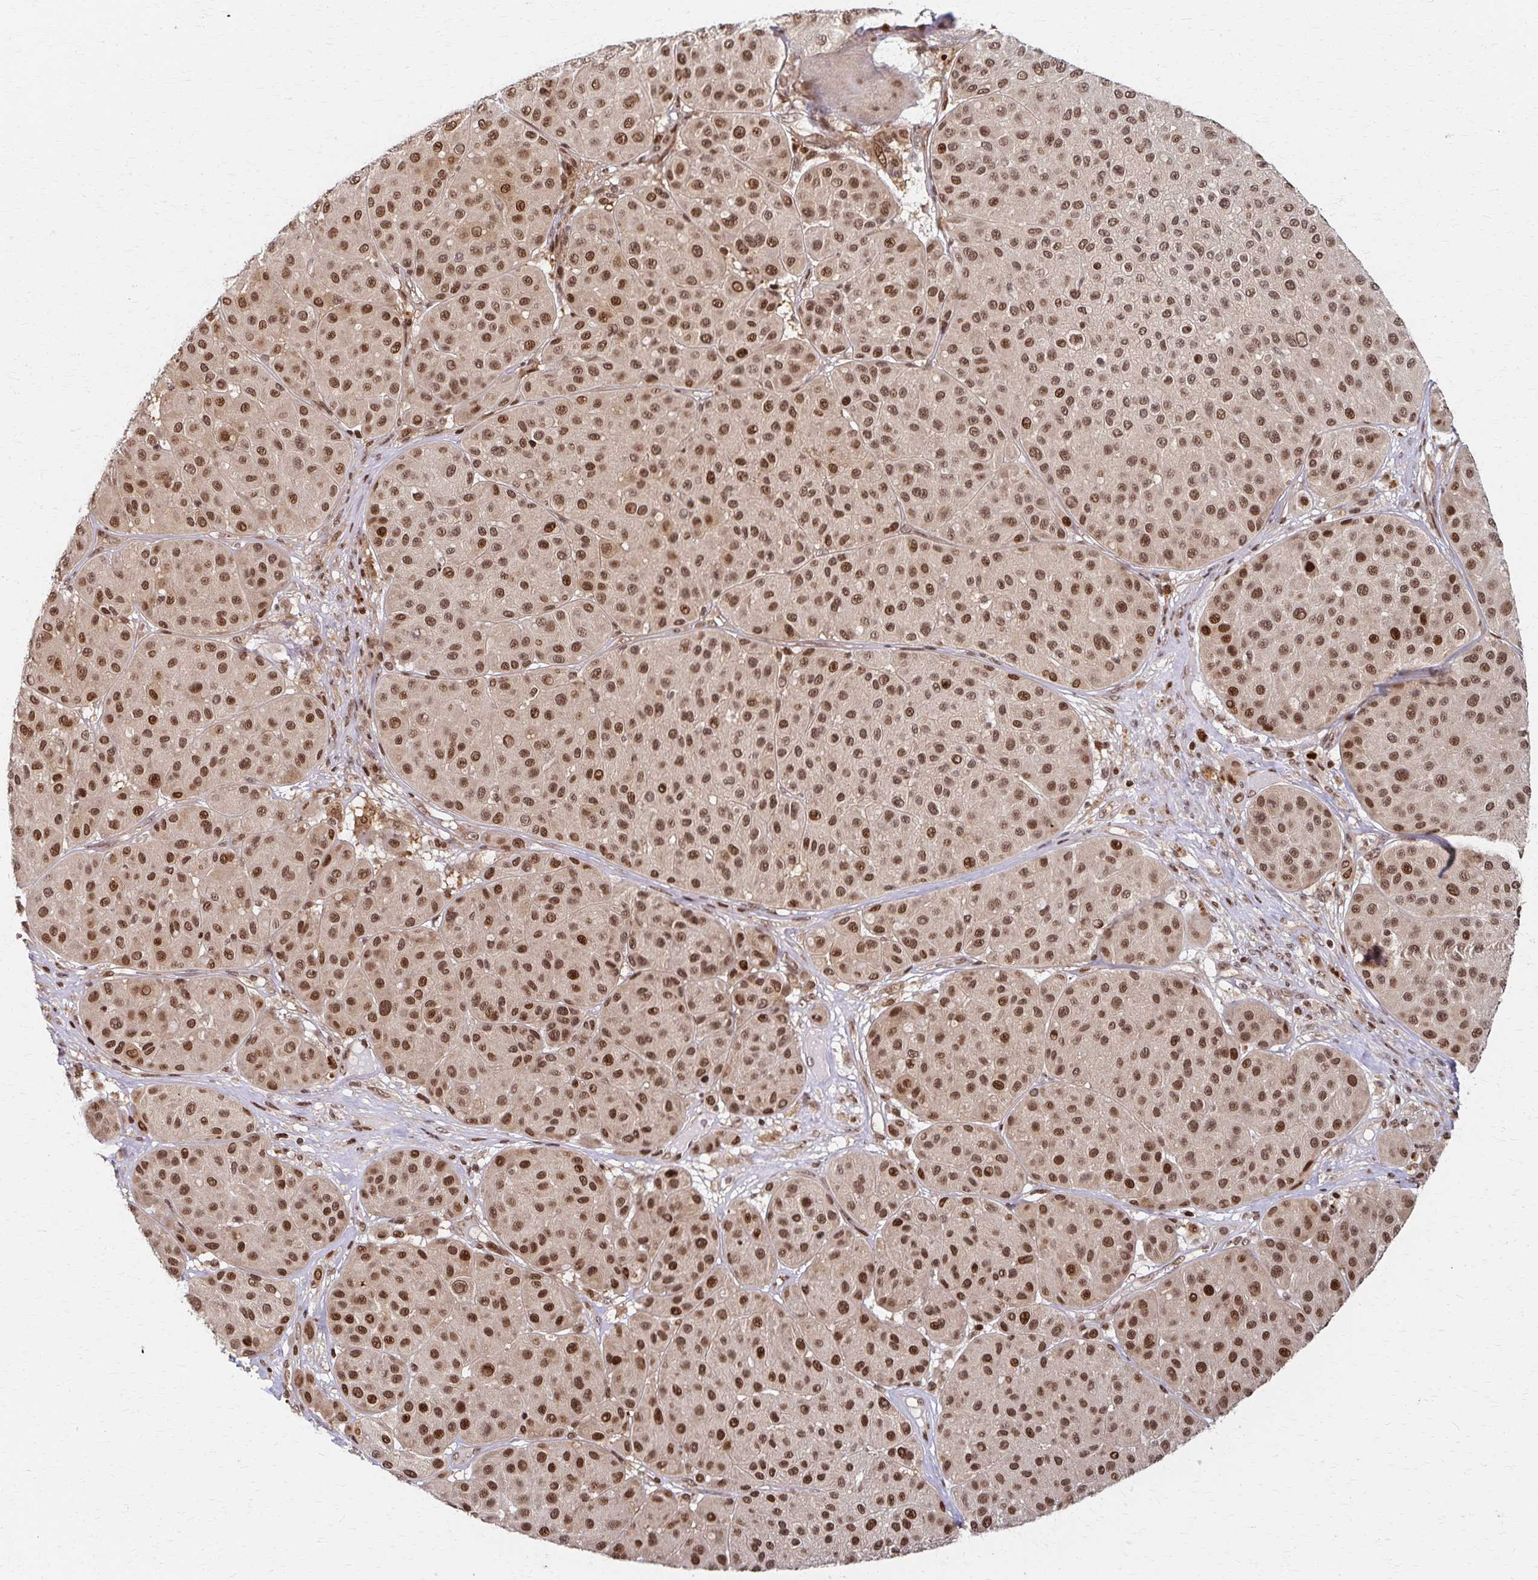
{"staining": {"intensity": "moderate", "quantity": ">75%", "location": "nuclear"}, "tissue": "melanoma", "cell_type": "Tumor cells", "image_type": "cancer", "snomed": [{"axis": "morphology", "description": "Malignant melanoma, Metastatic site"}, {"axis": "topography", "description": "Smooth muscle"}], "caption": "Immunohistochemical staining of human melanoma reveals medium levels of moderate nuclear expression in approximately >75% of tumor cells. The staining was performed using DAB (3,3'-diaminobenzidine), with brown indicating positive protein expression. Nuclei are stained blue with hematoxylin.", "gene": "PSMD7", "patient": {"sex": "male", "age": 41}}